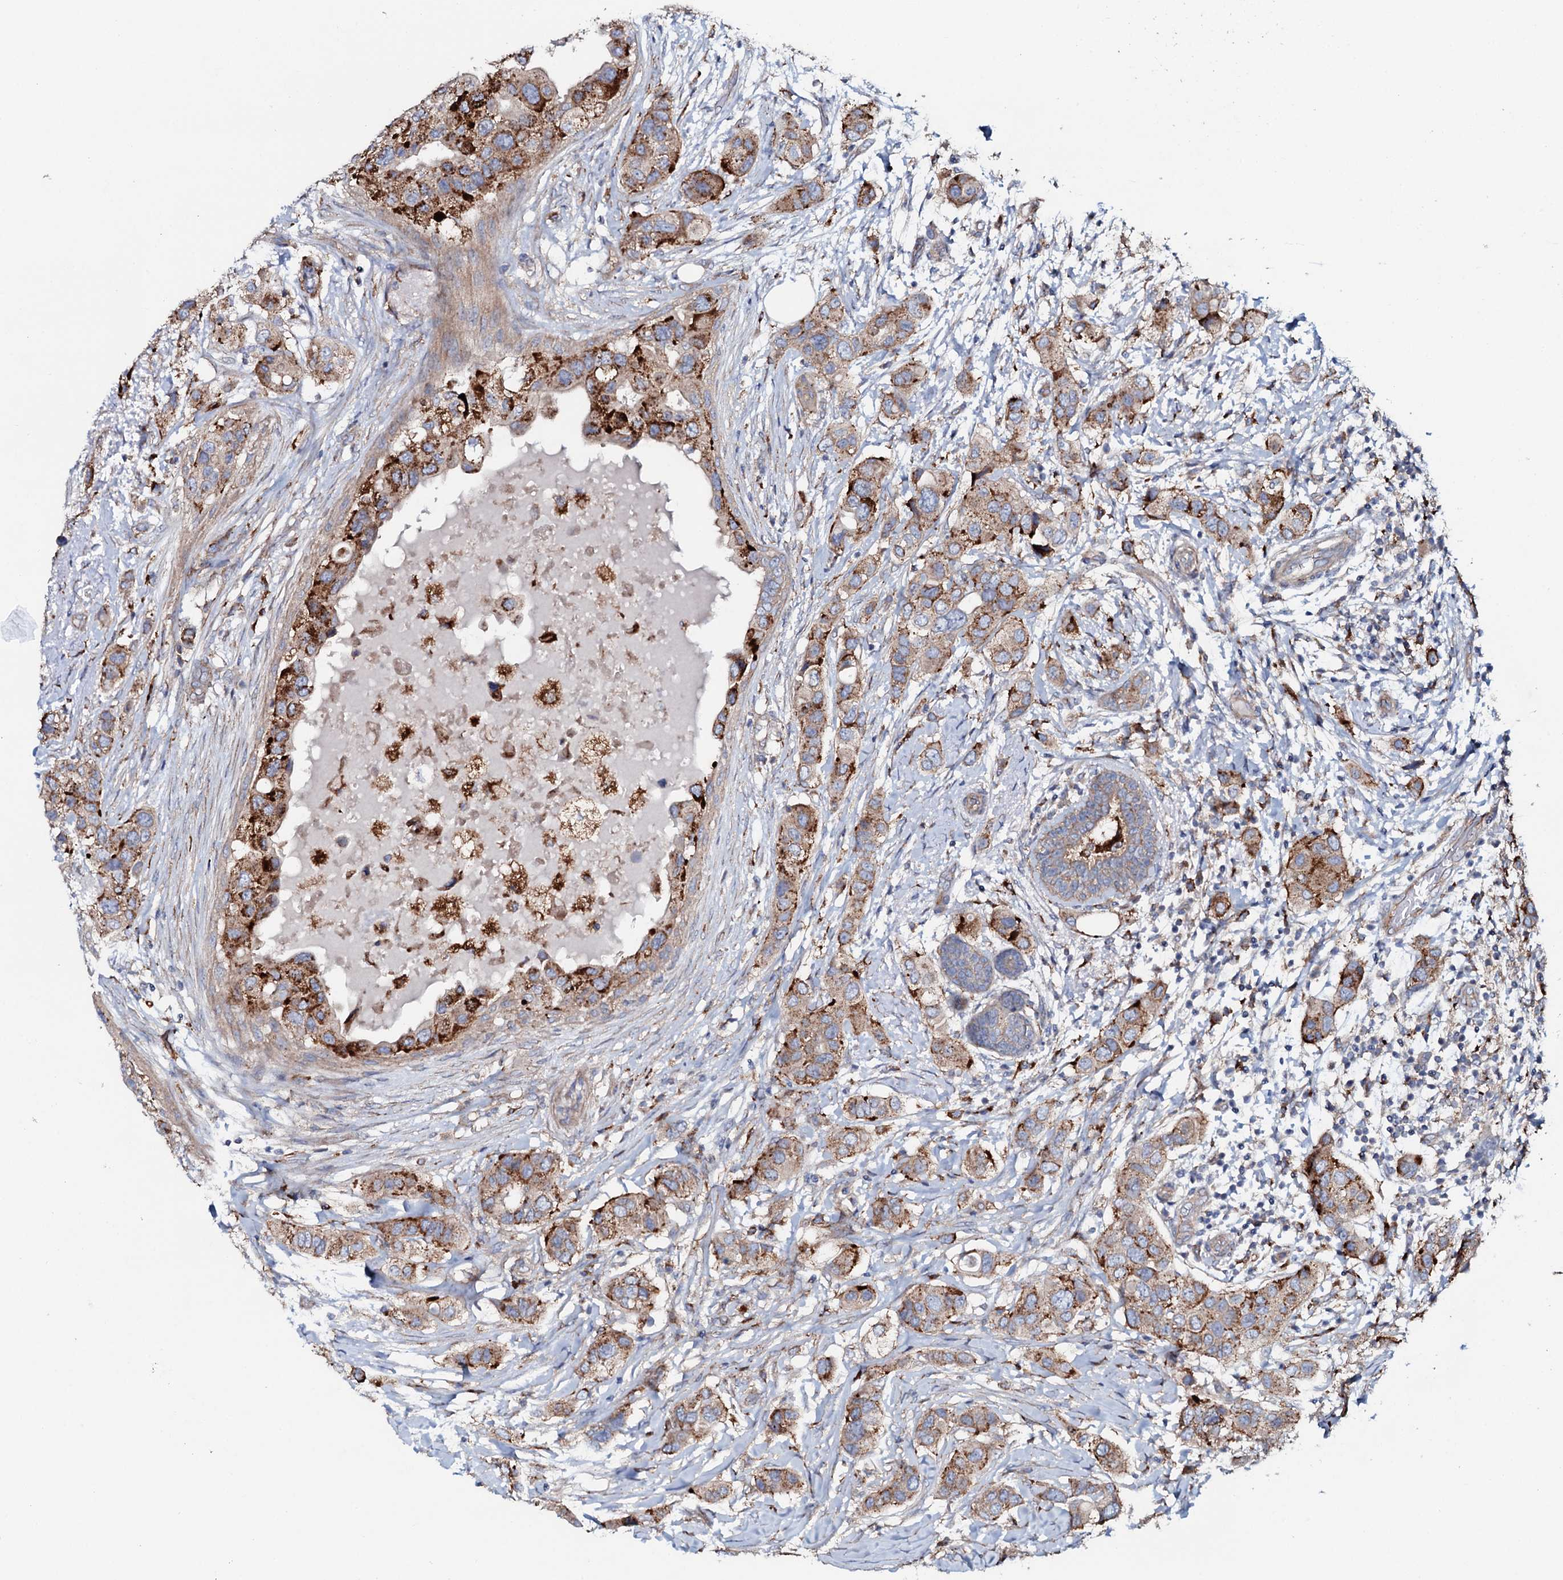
{"staining": {"intensity": "moderate", "quantity": "25%-75%", "location": "cytoplasmic/membranous"}, "tissue": "breast cancer", "cell_type": "Tumor cells", "image_type": "cancer", "snomed": [{"axis": "morphology", "description": "Lobular carcinoma"}, {"axis": "topography", "description": "Breast"}], "caption": "A histopathology image showing moderate cytoplasmic/membranous positivity in approximately 25%-75% of tumor cells in lobular carcinoma (breast), as visualized by brown immunohistochemical staining.", "gene": "P2RX4", "patient": {"sex": "female", "age": 51}}